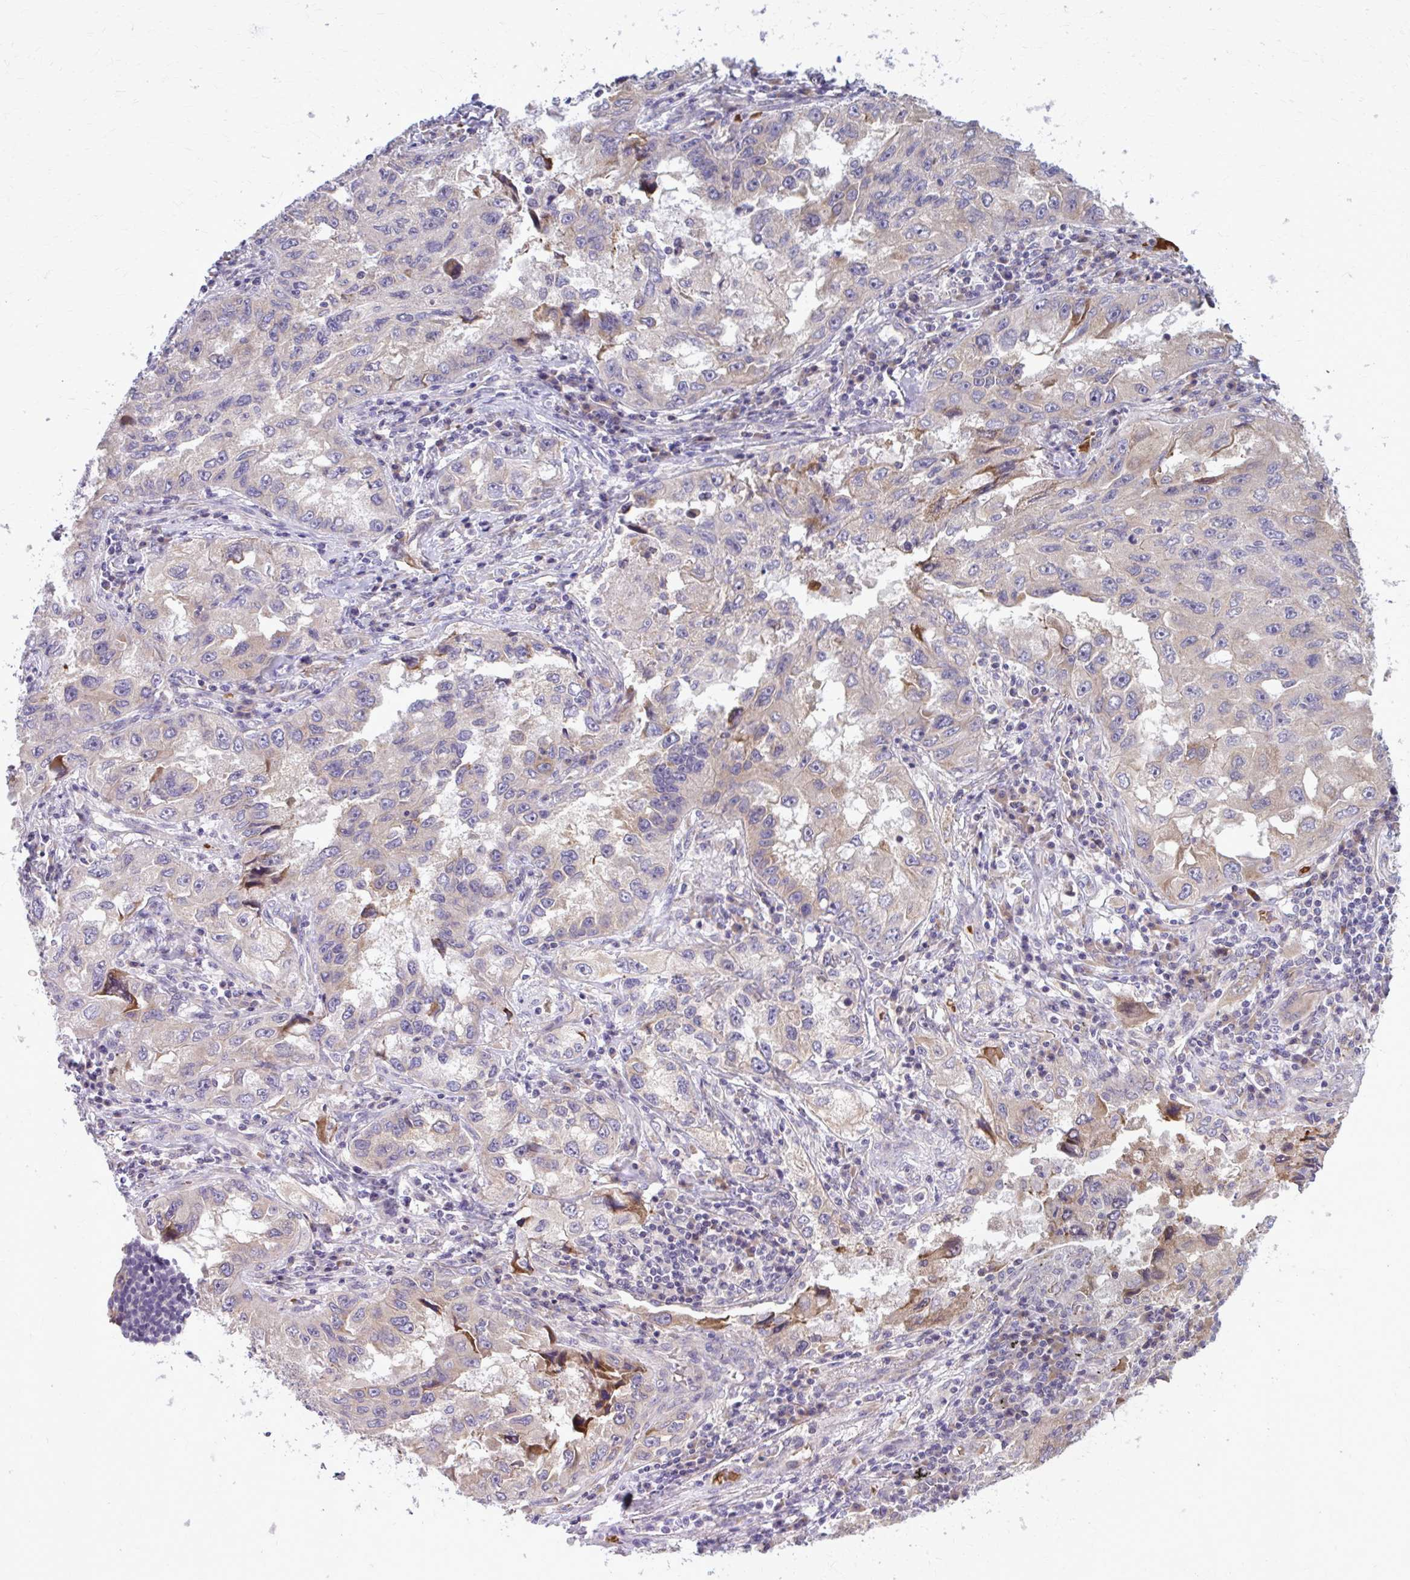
{"staining": {"intensity": "moderate", "quantity": "<25%", "location": "cytoplasmic/membranous"}, "tissue": "lung cancer", "cell_type": "Tumor cells", "image_type": "cancer", "snomed": [{"axis": "morphology", "description": "Adenocarcinoma, NOS"}, {"axis": "topography", "description": "Lung"}], "caption": "Brown immunohistochemical staining in human lung cancer reveals moderate cytoplasmic/membranous positivity in about <25% of tumor cells.", "gene": "SNF8", "patient": {"sex": "female", "age": 73}}